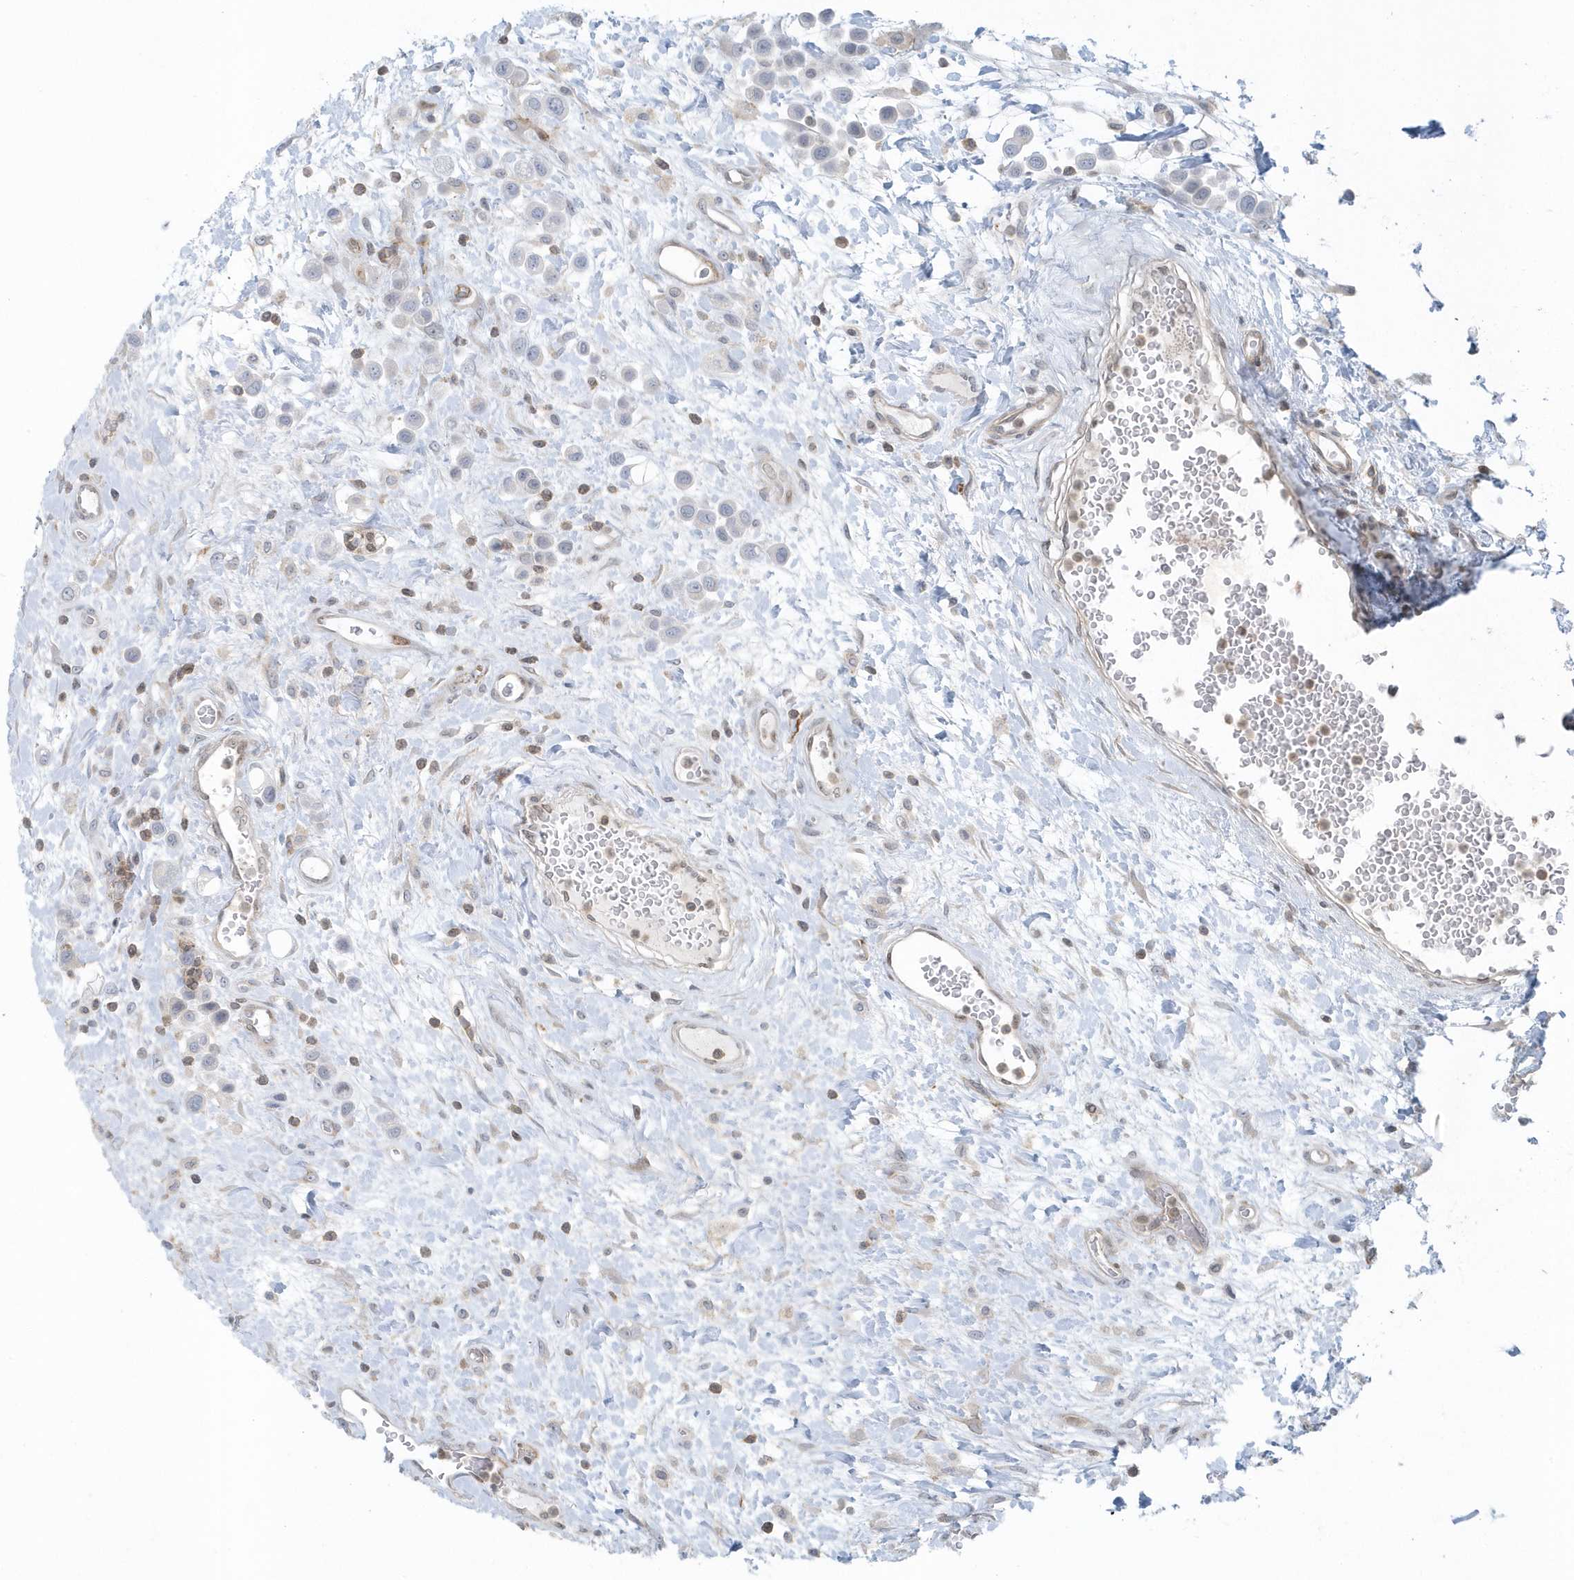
{"staining": {"intensity": "negative", "quantity": "none", "location": "none"}, "tissue": "urothelial cancer", "cell_type": "Tumor cells", "image_type": "cancer", "snomed": [{"axis": "morphology", "description": "Urothelial carcinoma, High grade"}, {"axis": "topography", "description": "Urinary bladder"}], "caption": "Immunohistochemistry (IHC) of urothelial cancer reveals no staining in tumor cells.", "gene": "CACNB2", "patient": {"sex": "male", "age": 50}}